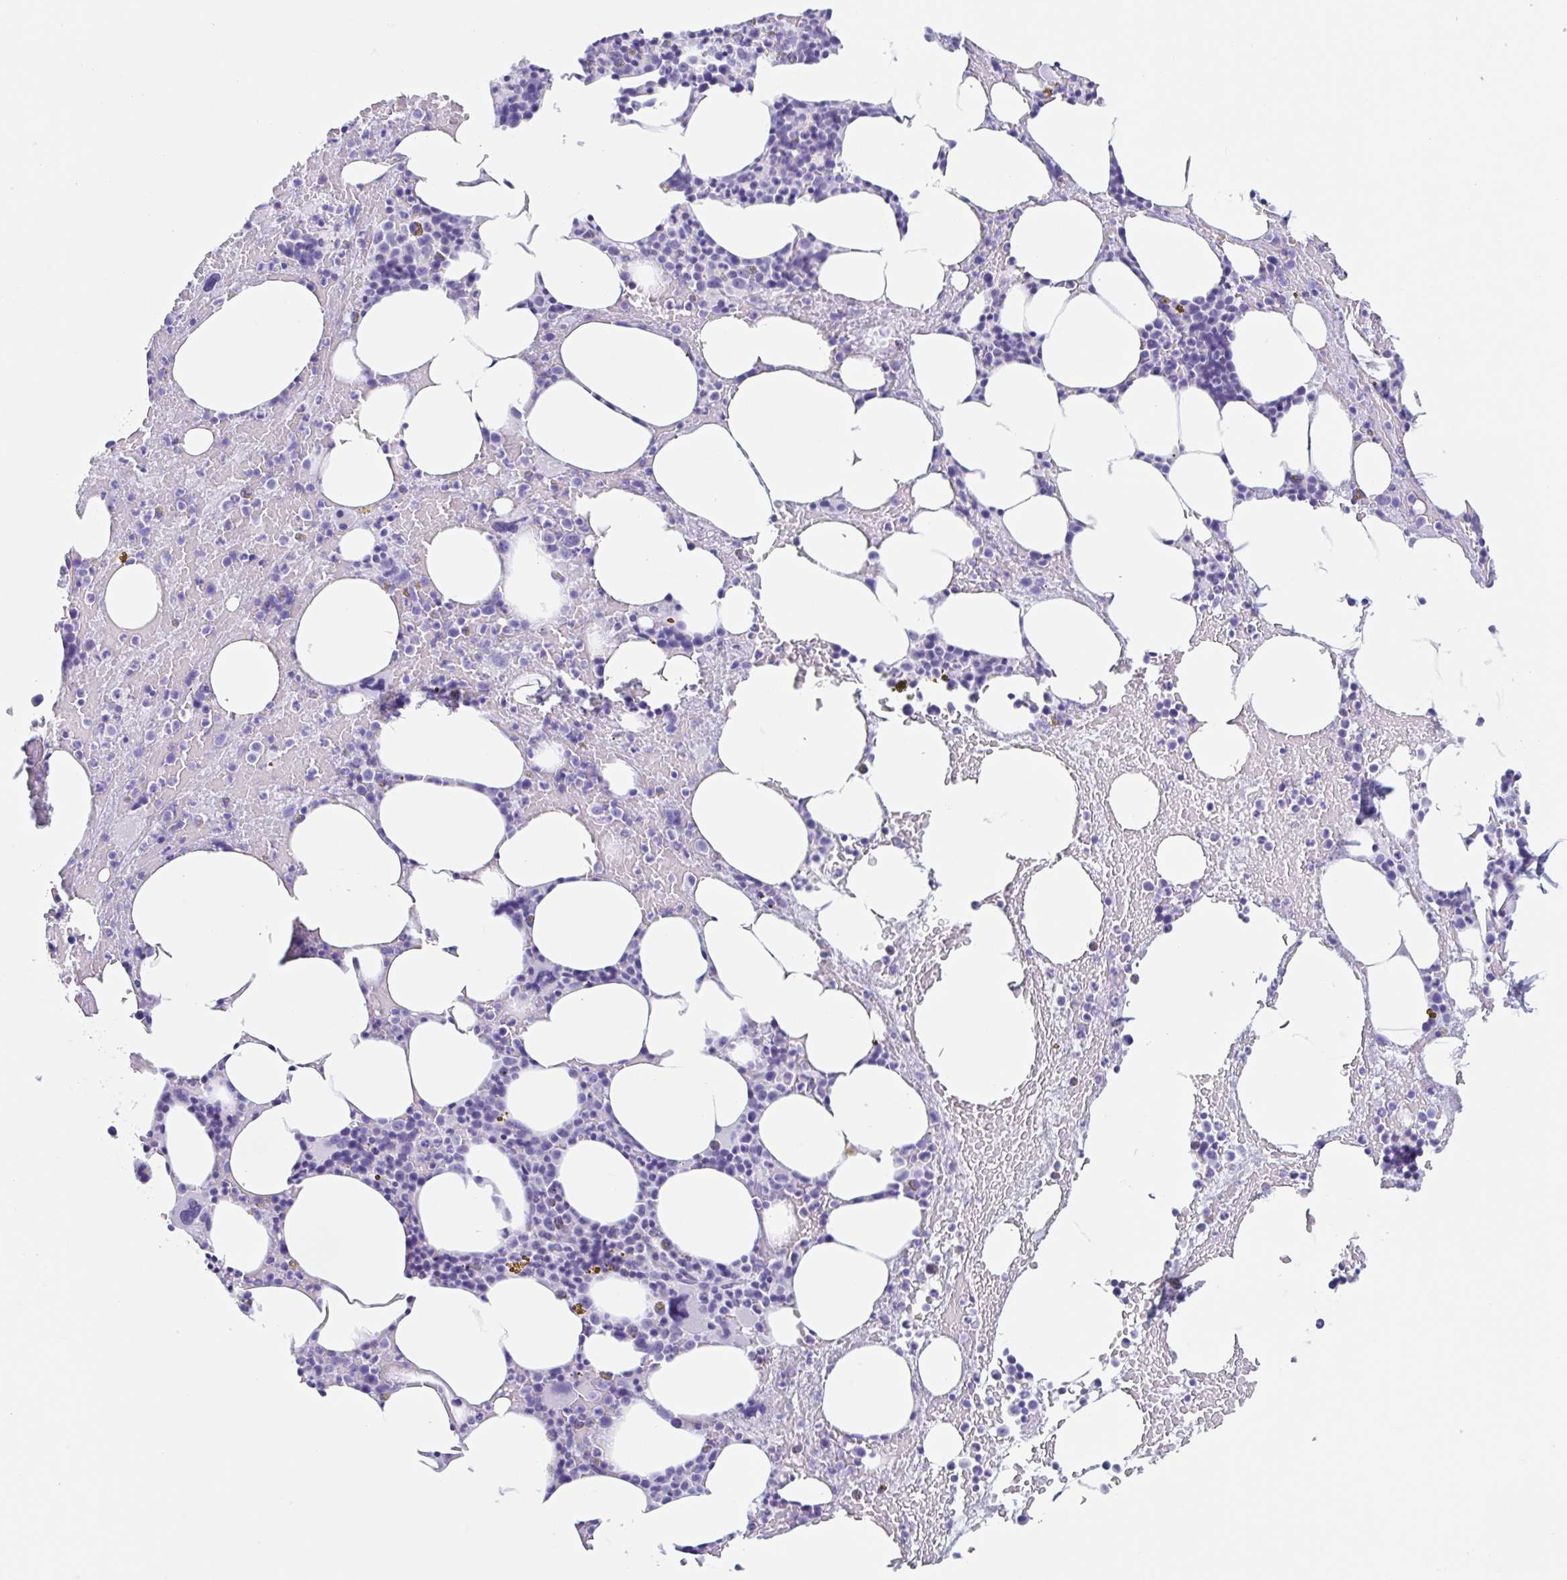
{"staining": {"intensity": "negative", "quantity": "none", "location": "none"}, "tissue": "bone marrow", "cell_type": "Hematopoietic cells", "image_type": "normal", "snomed": [{"axis": "morphology", "description": "Normal tissue, NOS"}, {"axis": "topography", "description": "Bone marrow"}], "caption": "This micrograph is of benign bone marrow stained with IHC to label a protein in brown with the nuclei are counter-stained blue. There is no staining in hematopoietic cells.", "gene": "CPTP", "patient": {"sex": "female", "age": 62}}